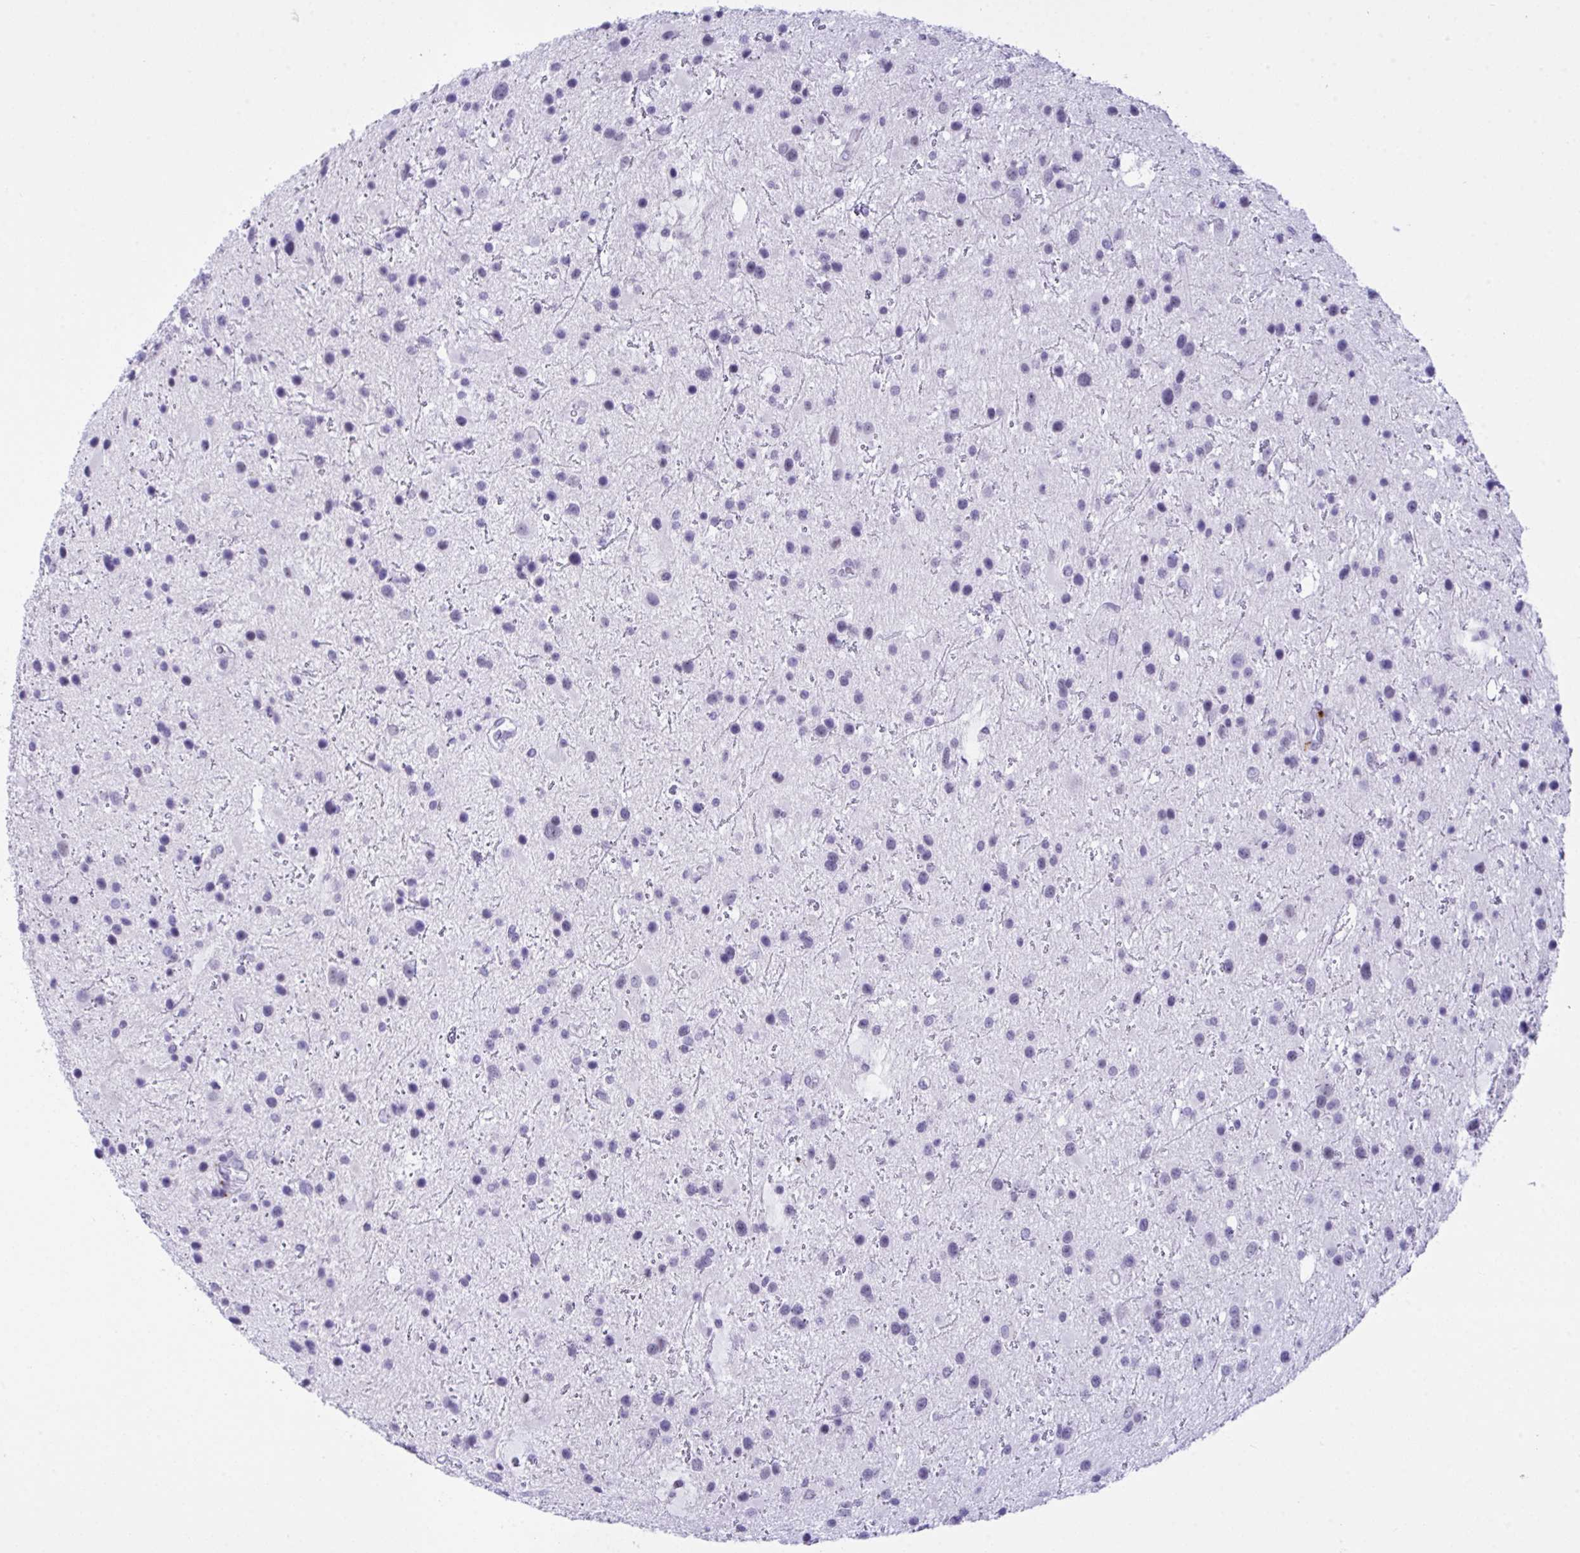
{"staining": {"intensity": "negative", "quantity": "none", "location": "none"}, "tissue": "glioma", "cell_type": "Tumor cells", "image_type": "cancer", "snomed": [{"axis": "morphology", "description": "Glioma, malignant, Low grade"}, {"axis": "topography", "description": "Brain"}], "caption": "Immunohistochemical staining of low-grade glioma (malignant) reveals no significant staining in tumor cells.", "gene": "ELN", "patient": {"sex": "female", "age": 32}}